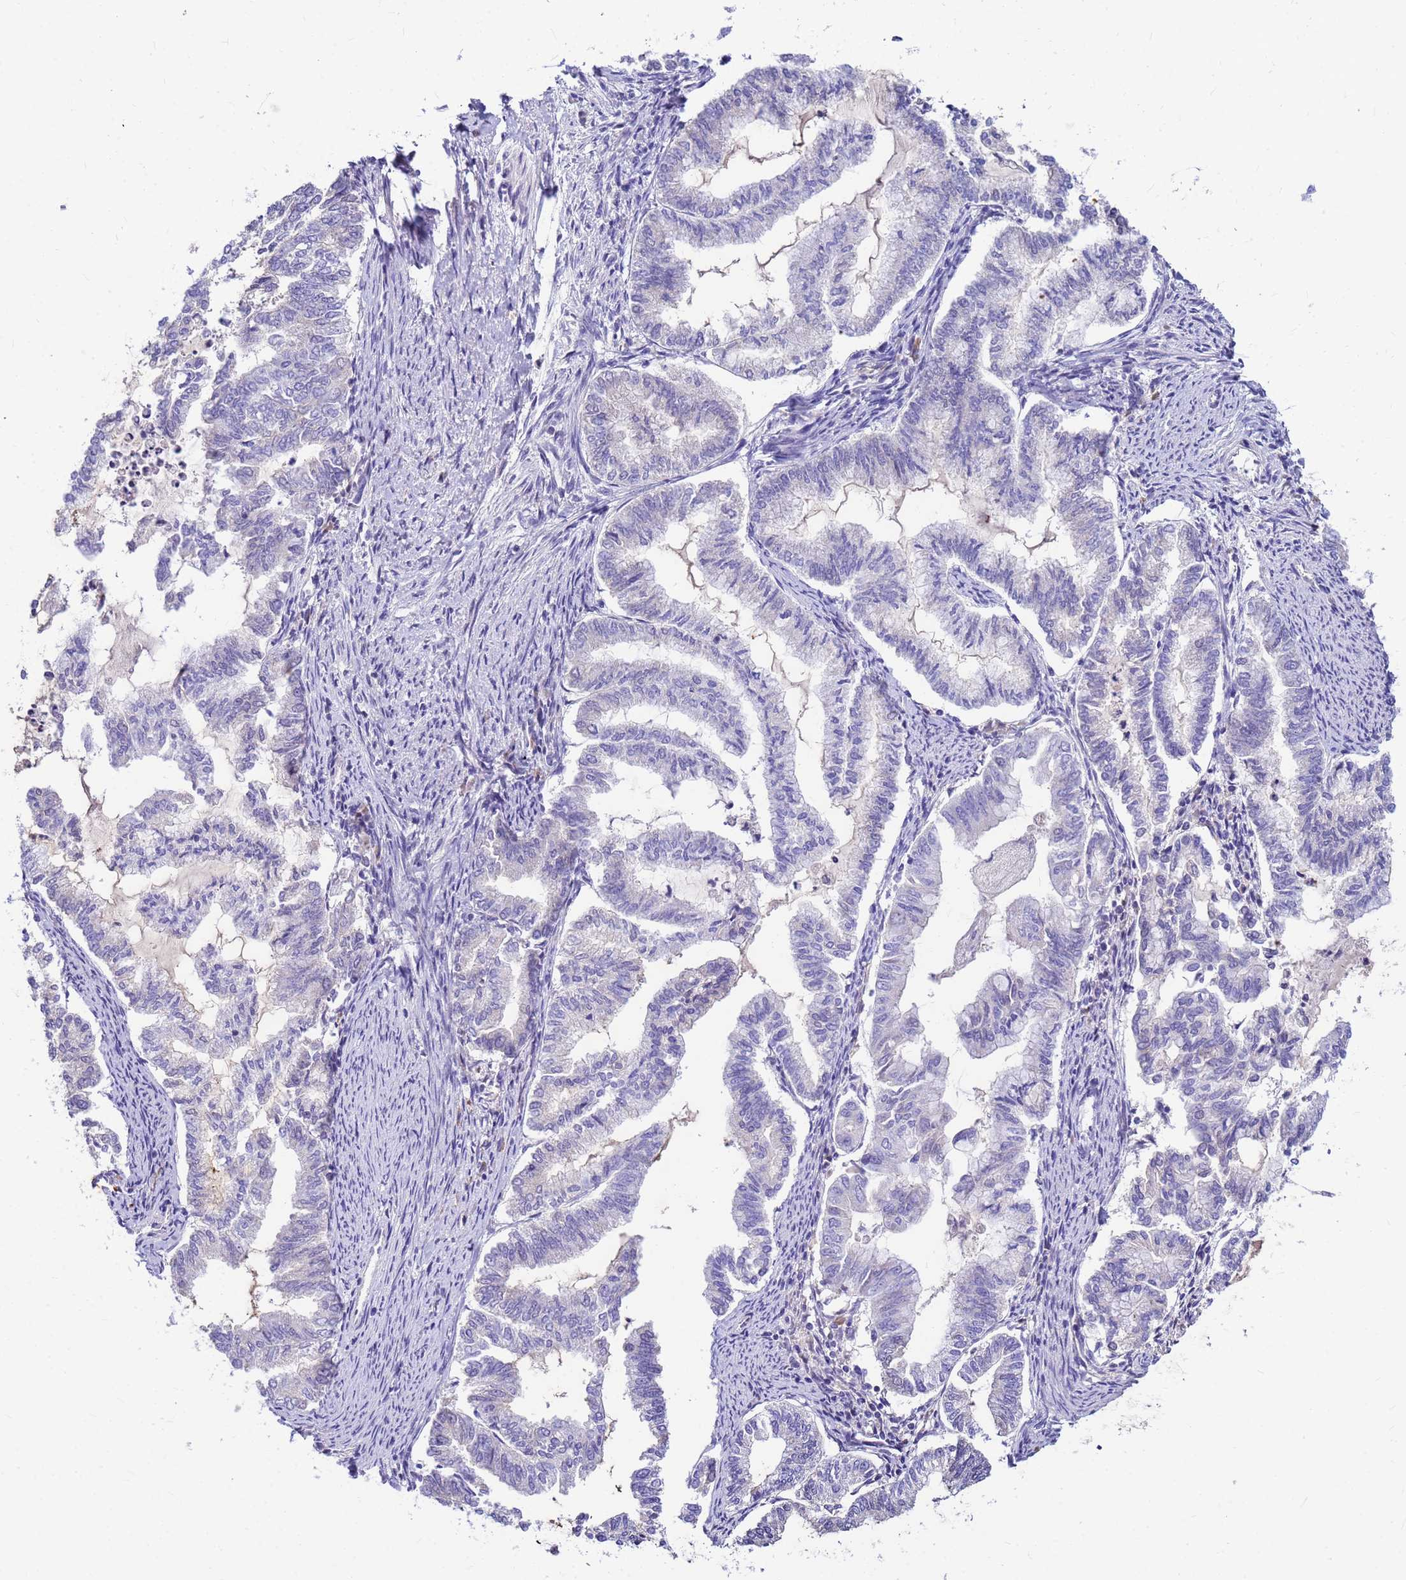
{"staining": {"intensity": "negative", "quantity": "none", "location": "none"}, "tissue": "endometrial cancer", "cell_type": "Tumor cells", "image_type": "cancer", "snomed": [{"axis": "morphology", "description": "Adenocarcinoma, NOS"}, {"axis": "topography", "description": "Endometrium"}], "caption": "This micrograph is of endometrial adenocarcinoma stained with immunohistochemistry (IHC) to label a protein in brown with the nuclei are counter-stained blue. There is no expression in tumor cells.", "gene": "DPRX", "patient": {"sex": "female", "age": 79}}